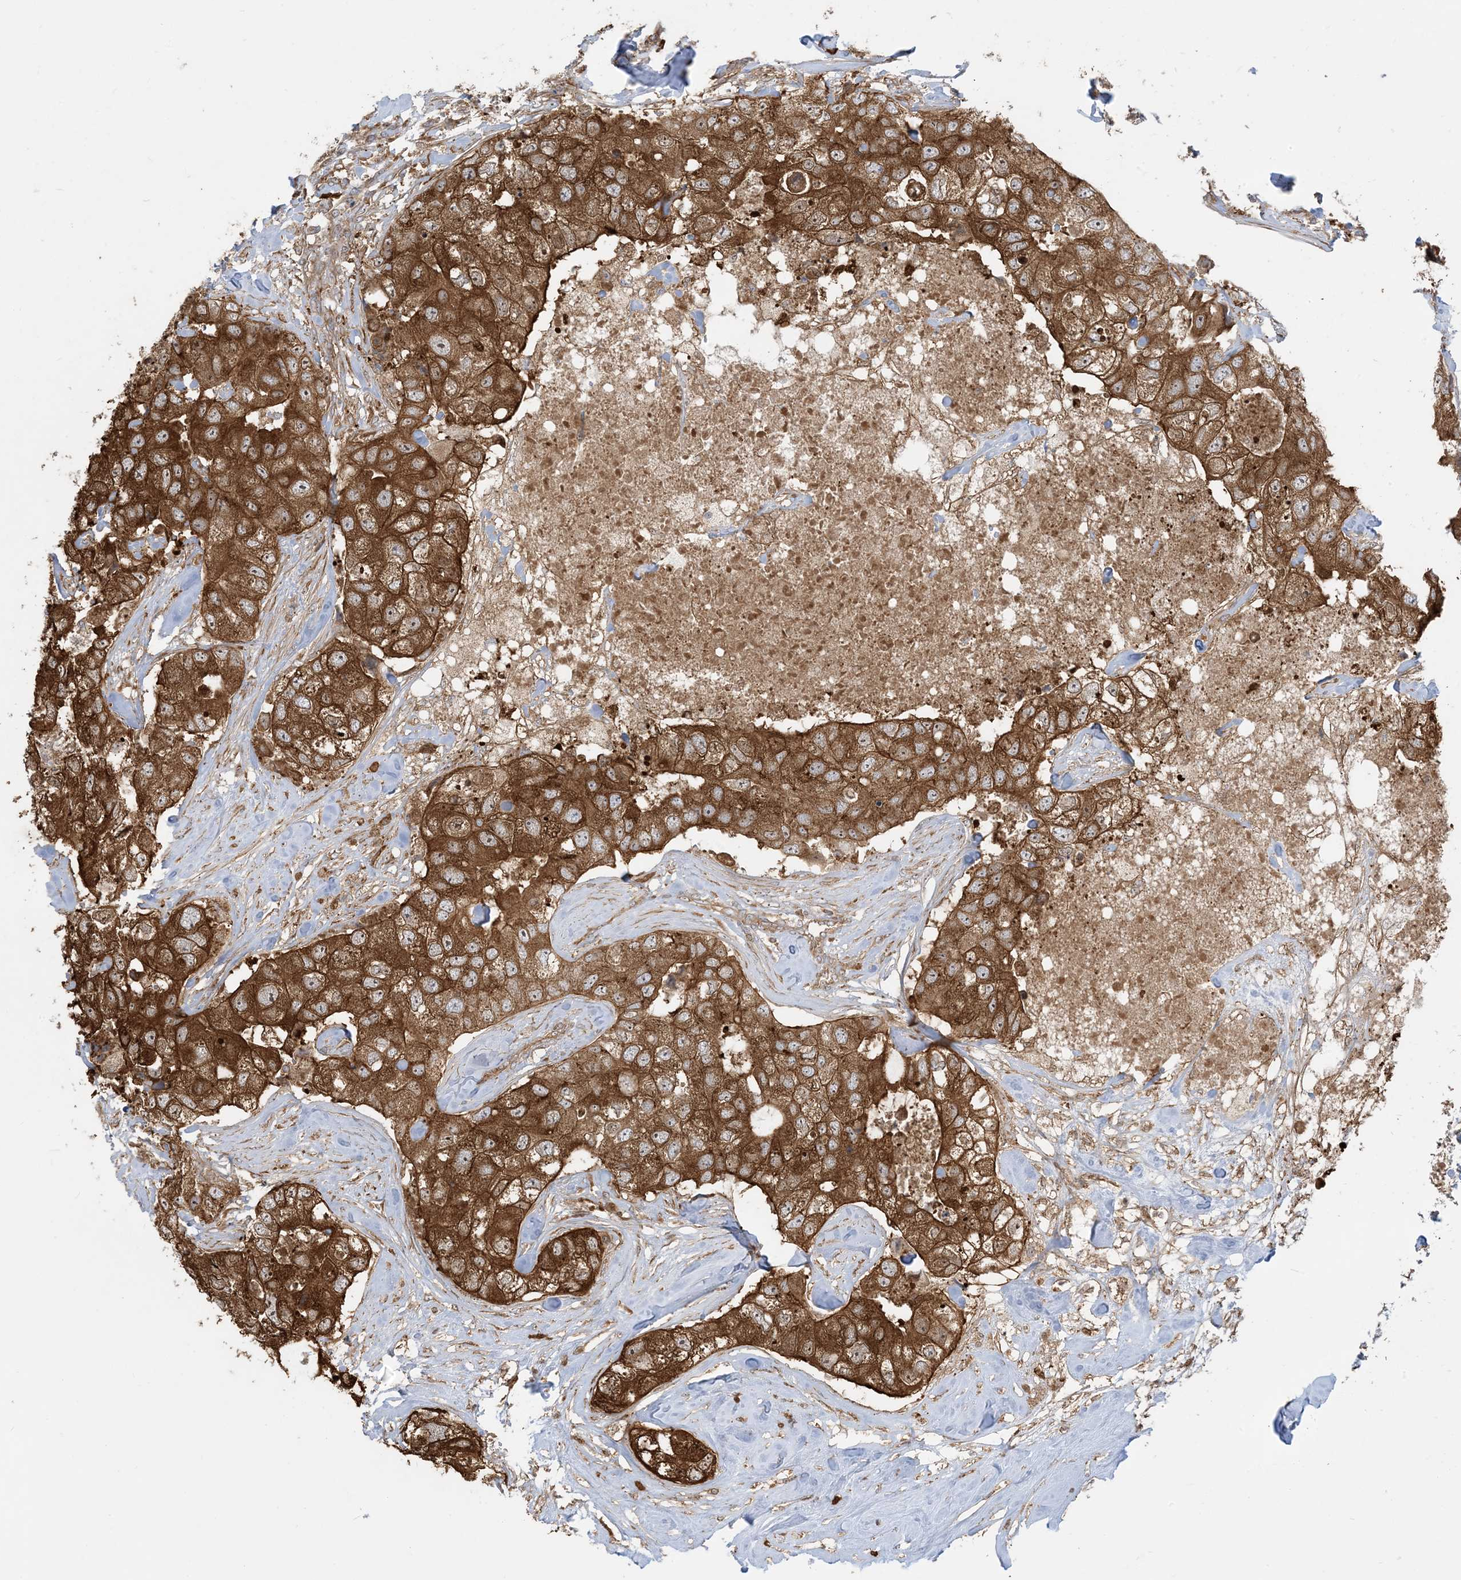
{"staining": {"intensity": "strong", "quantity": ">75%", "location": "cytoplasmic/membranous,nuclear"}, "tissue": "breast cancer", "cell_type": "Tumor cells", "image_type": "cancer", "snomed": [{"axis": "morphology", "description": "Duct carcinoma"}, {"axis": "topography", "description": "Breast"}], "caption": "The photomicrograph reveals a brown stain indicating the presence of a protein in the cytoplasmic/membranous and nuclear of tumor cells in breast cancer (invasive ductal carcinoma).", "gene": "SRP72", "patient": {"sex": "female", "age": 62}}